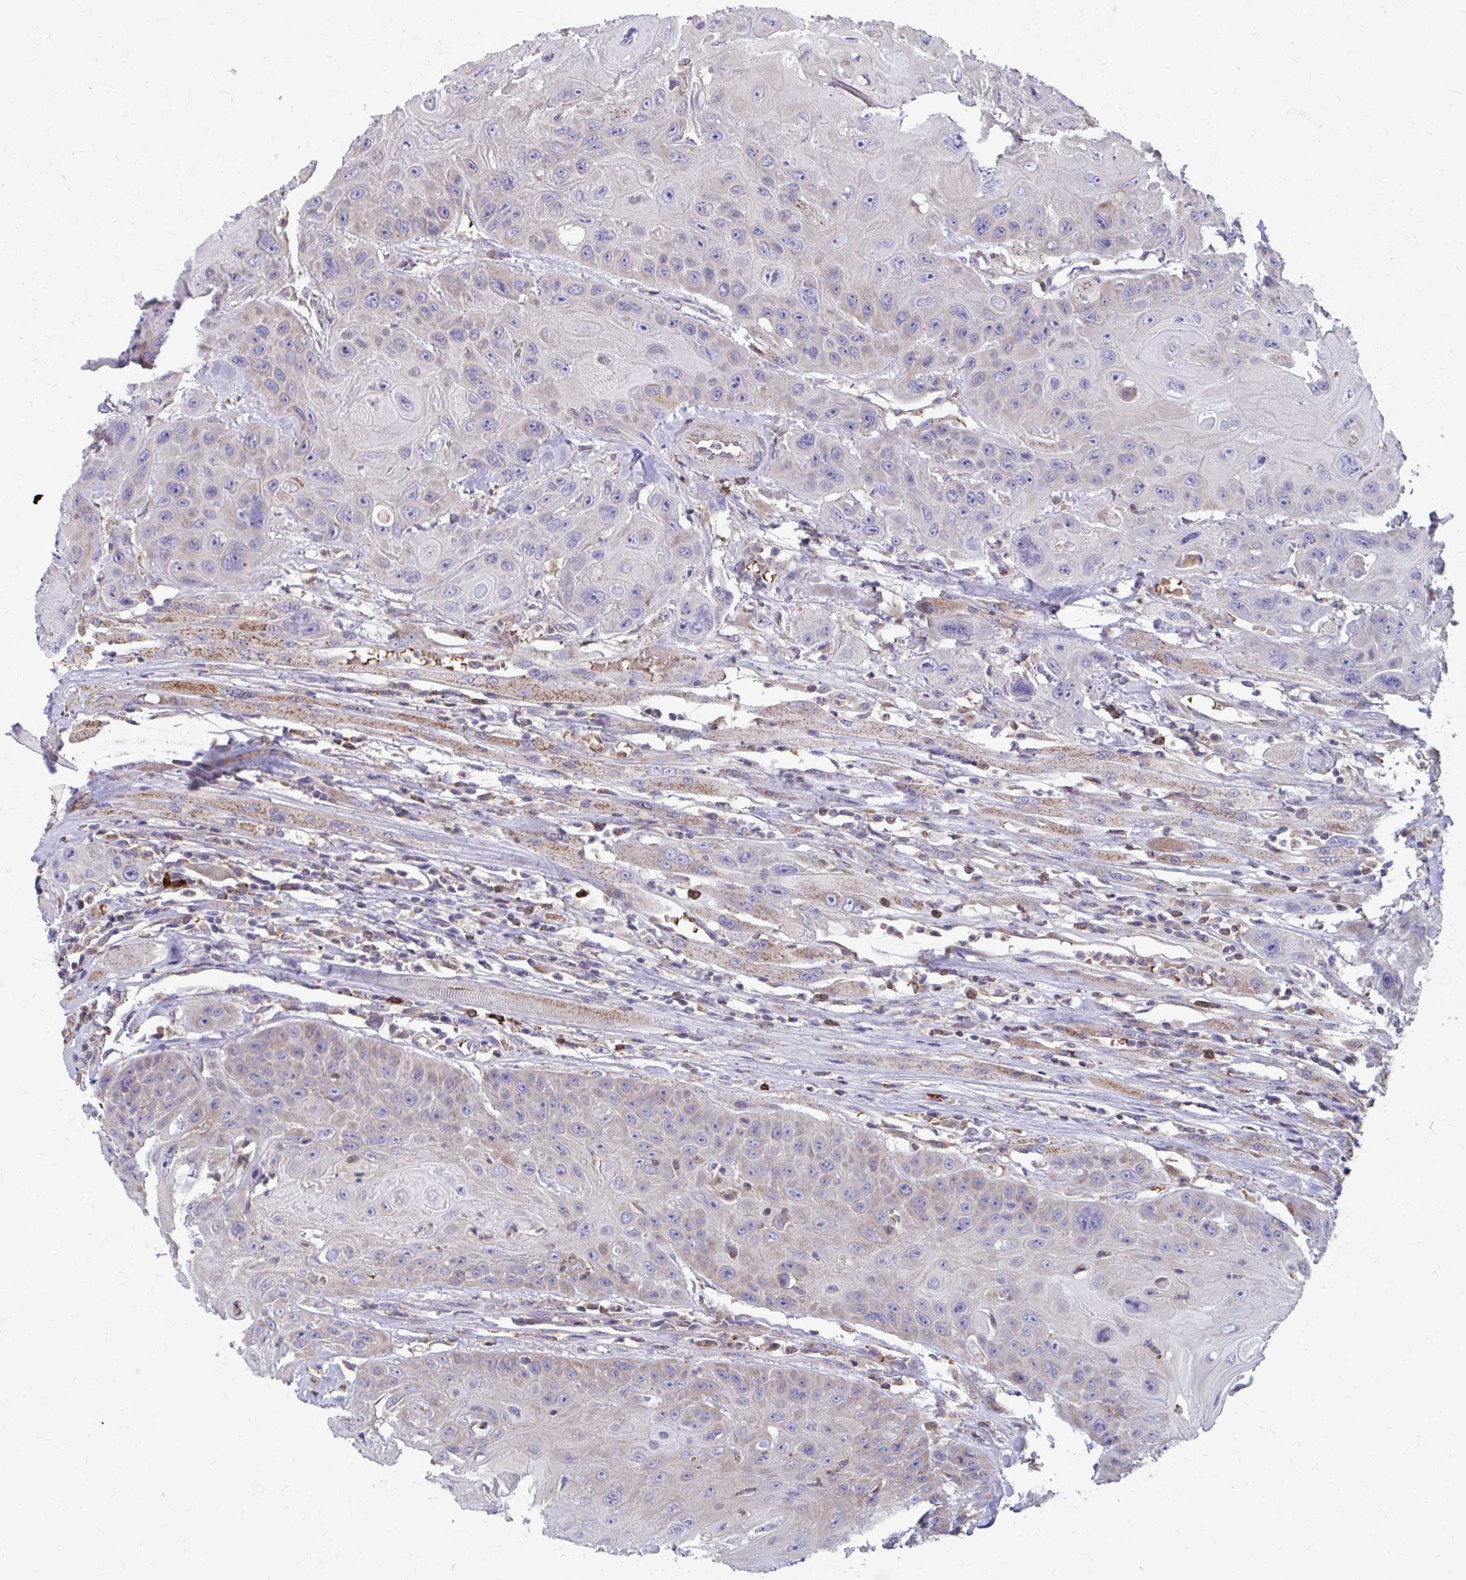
{"staining": {"intensity": "weak", "quantity": "<25%", "location": "cytoplasmic/membranous"}, "tissue": "head and neck cancer", "cell_type": "Tumor cells", "image_type": "cancer", "snomed": [{"axis": "morphology", "description": "Squamous cell carcinoma, NOS"}, {"axis": "topography", "description": "Head-Neck"}], "caption": "Histopathology image shows no significant protein positivity in tumor cells of squamous cell carcinoma (head and neck).", "gene": "FKBP2", "patient": {"sex": "female", "age": 59}}